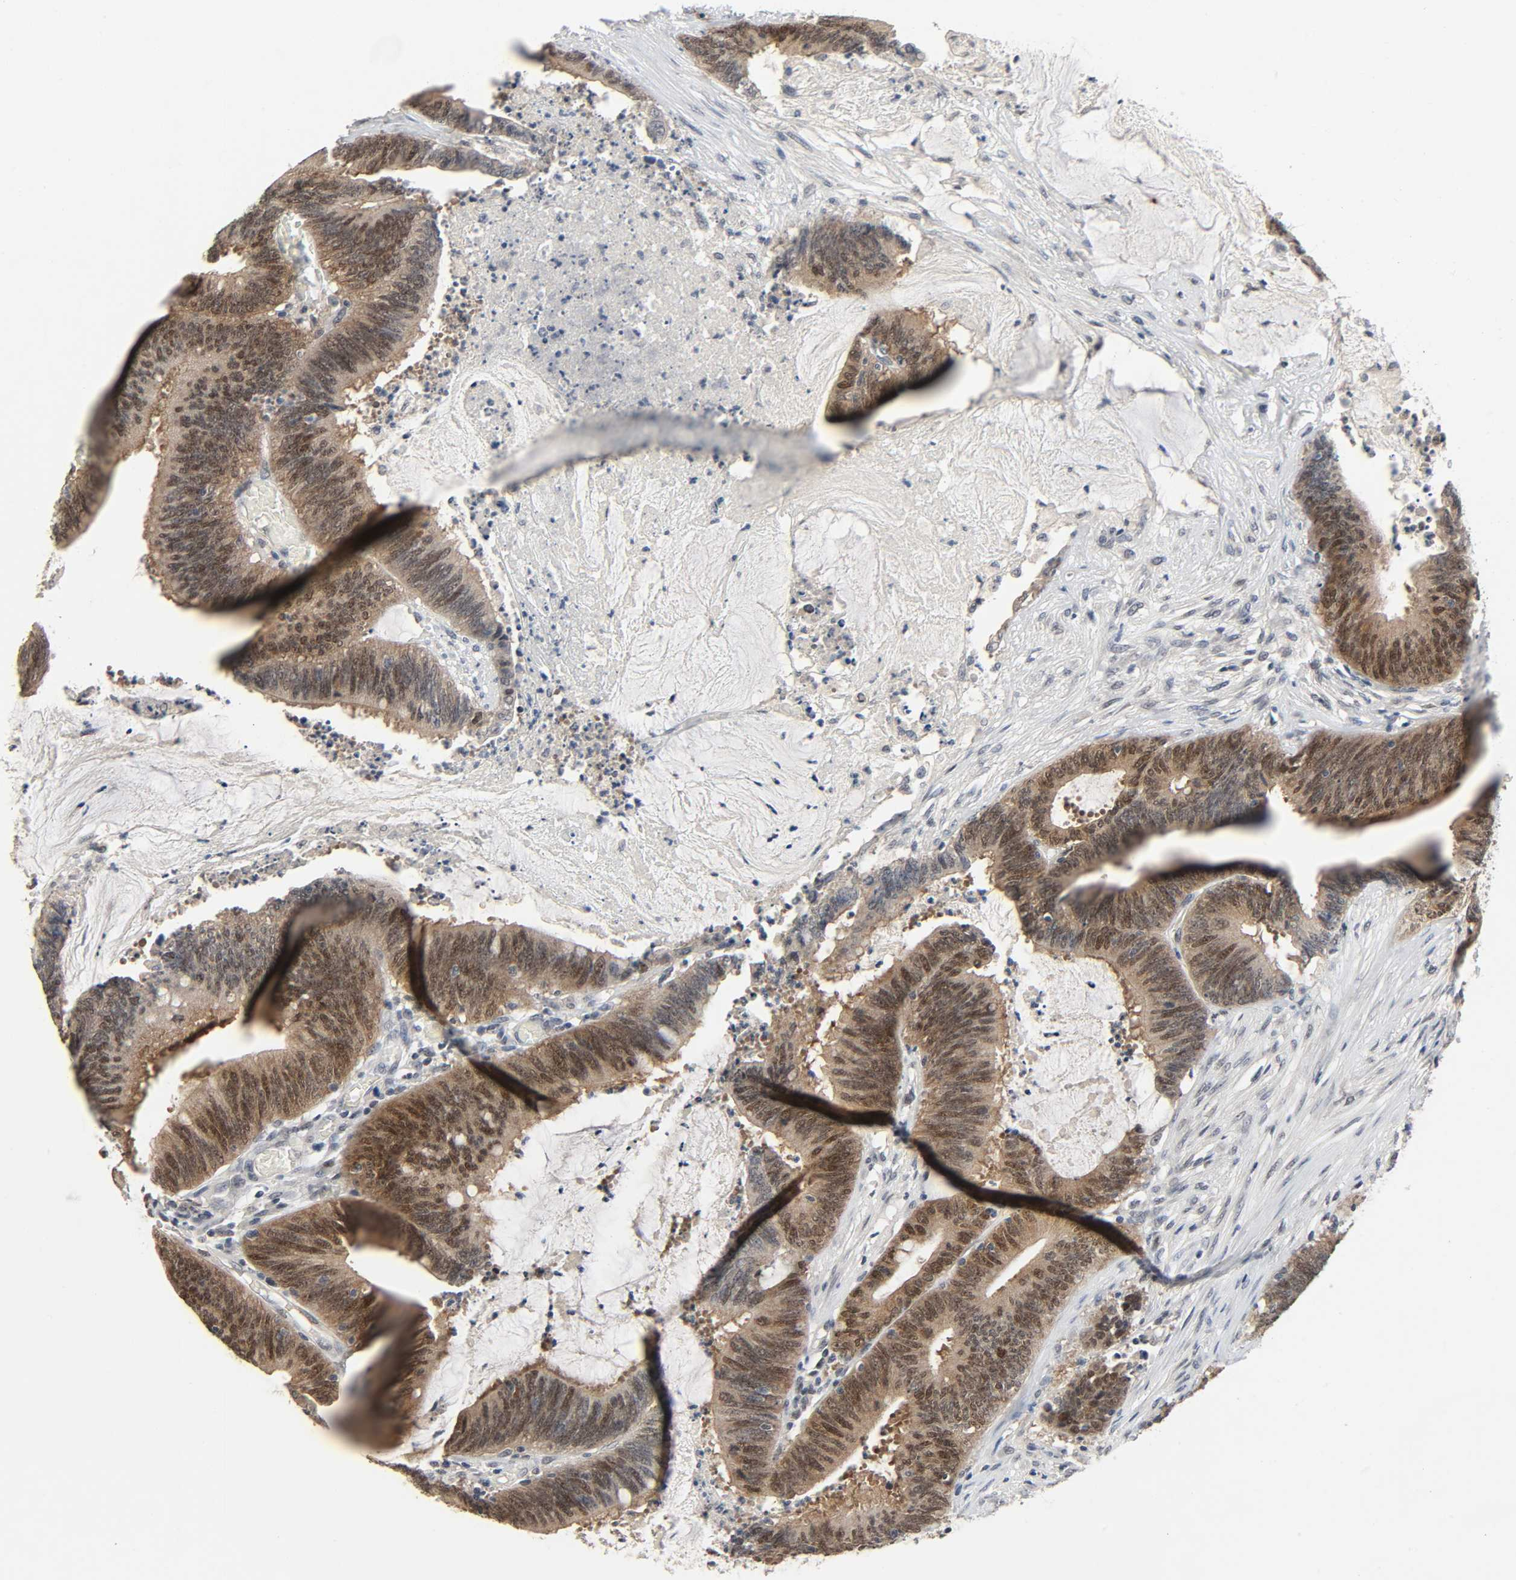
{"staining": {"intensity": "moderate", "quantity": ">75%", "location": "cytoplasmic/membranous,nuclear"}, "tissue": "colorectal cancer", "cell_type": "Tumor cells", "image_type": "cancer", "snomed": [{"axis": "morphology", "description": "Adenocarcinoma, NOS"}, {"axis": "topography", "description": "Rectum"}], "caption": "Moderate cytoplasmic/membranous and nuclear protein staining is seen in approximately >75% of tumor cells in adenocarcinoma (colorectal).", "gene": "MAPKAPK5", "patient": {"sex": "female", "age": 66}}